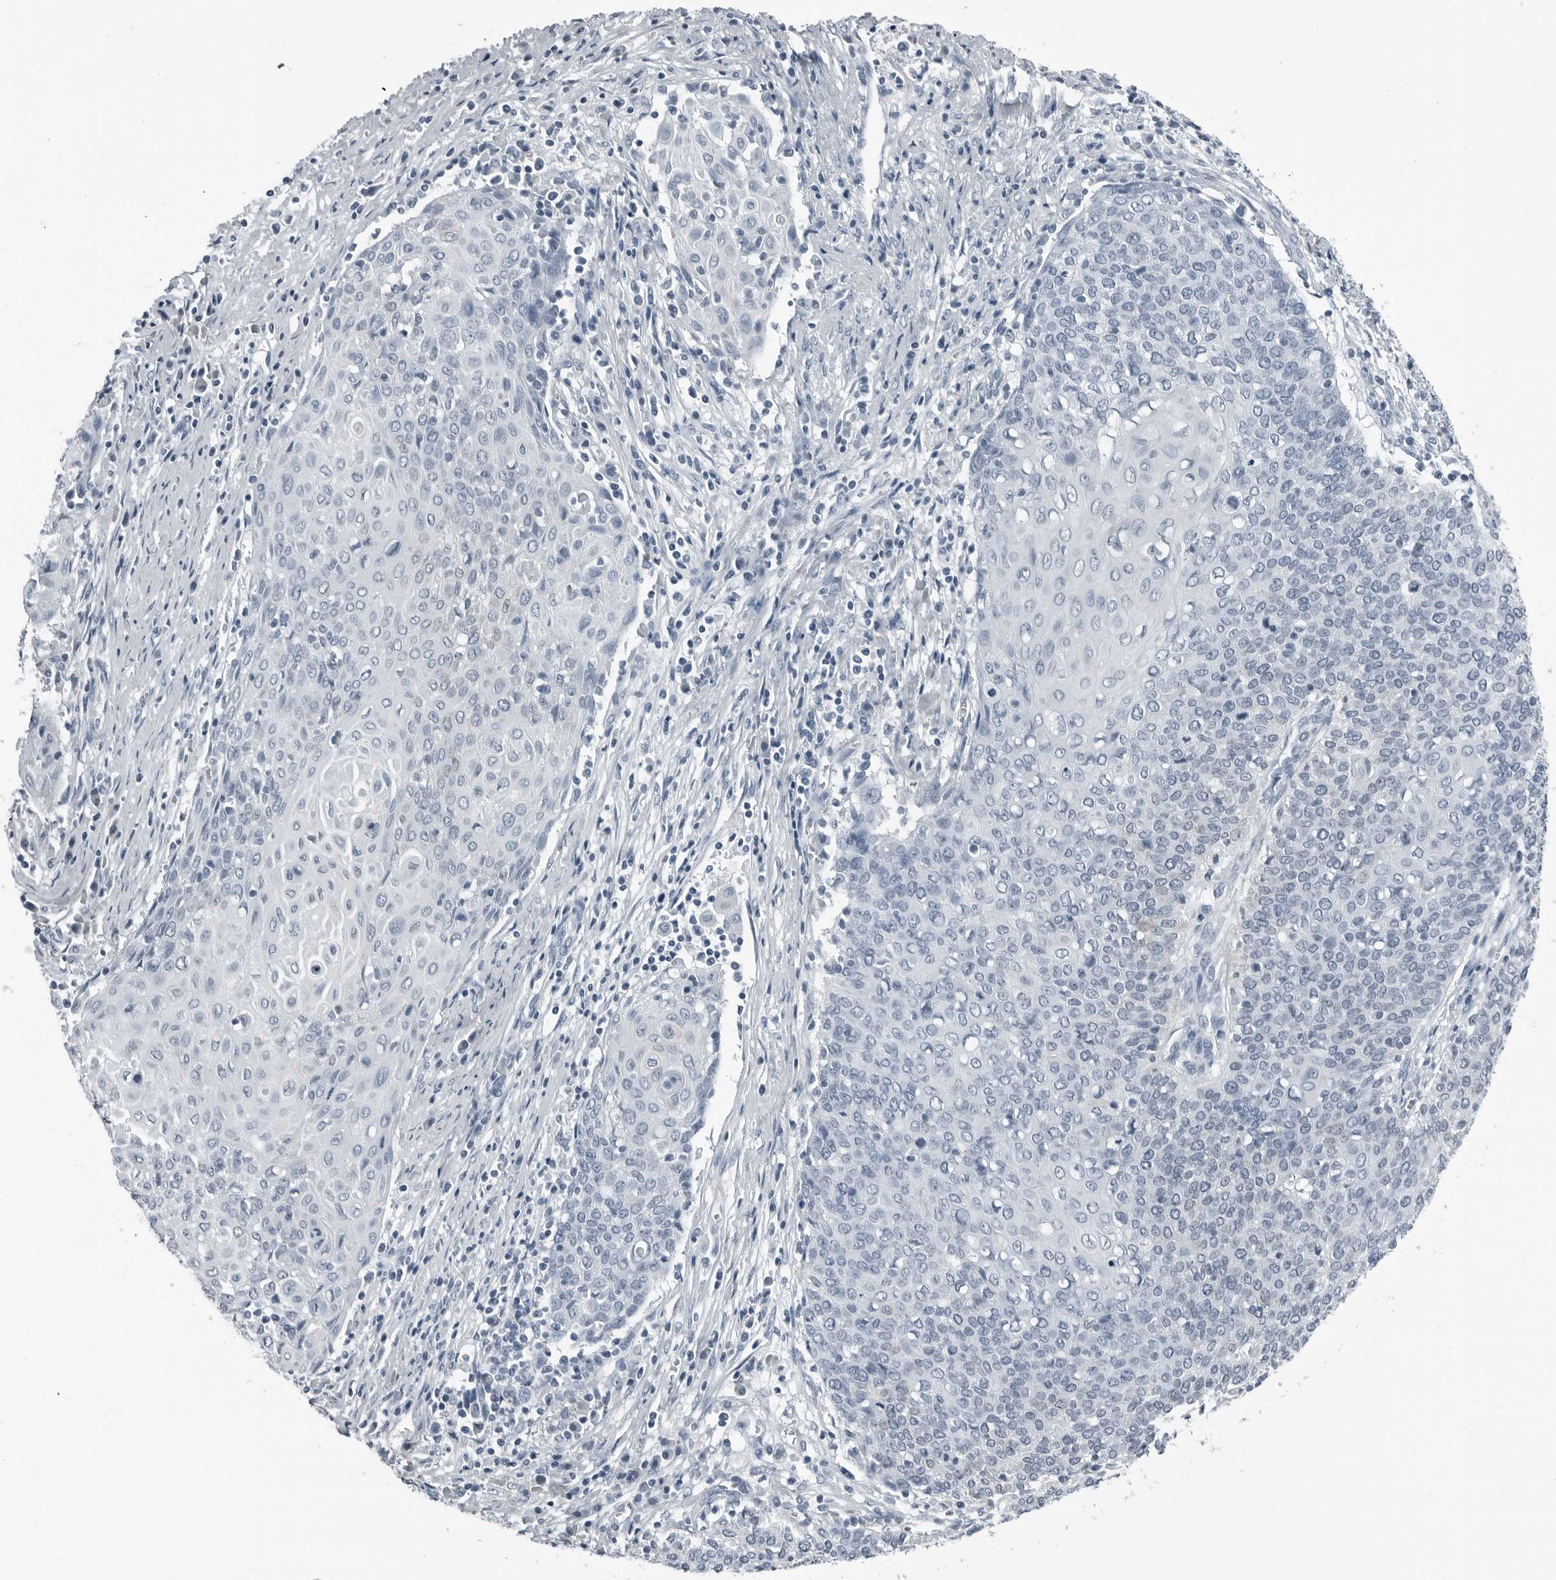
{"staining": {"intensity": "negative", "quantity": "none", "location": "none"}, "tissue": "cervical cancer", "cell_type": "Tumor cells", "image_type": "cancer", "snomed": [{"axis": "morphology", "description": "Squamous cell carcinoma, NOS"}, {"axis": "topography", "description": "Cervix"}], "caption": "Immunohistochemical staining of human cervical squamous cell carcinoma exhibits no significant expression in tumor cells.", "gene": "SPINK1", "patient": {"sex": "female", "age": 39}}